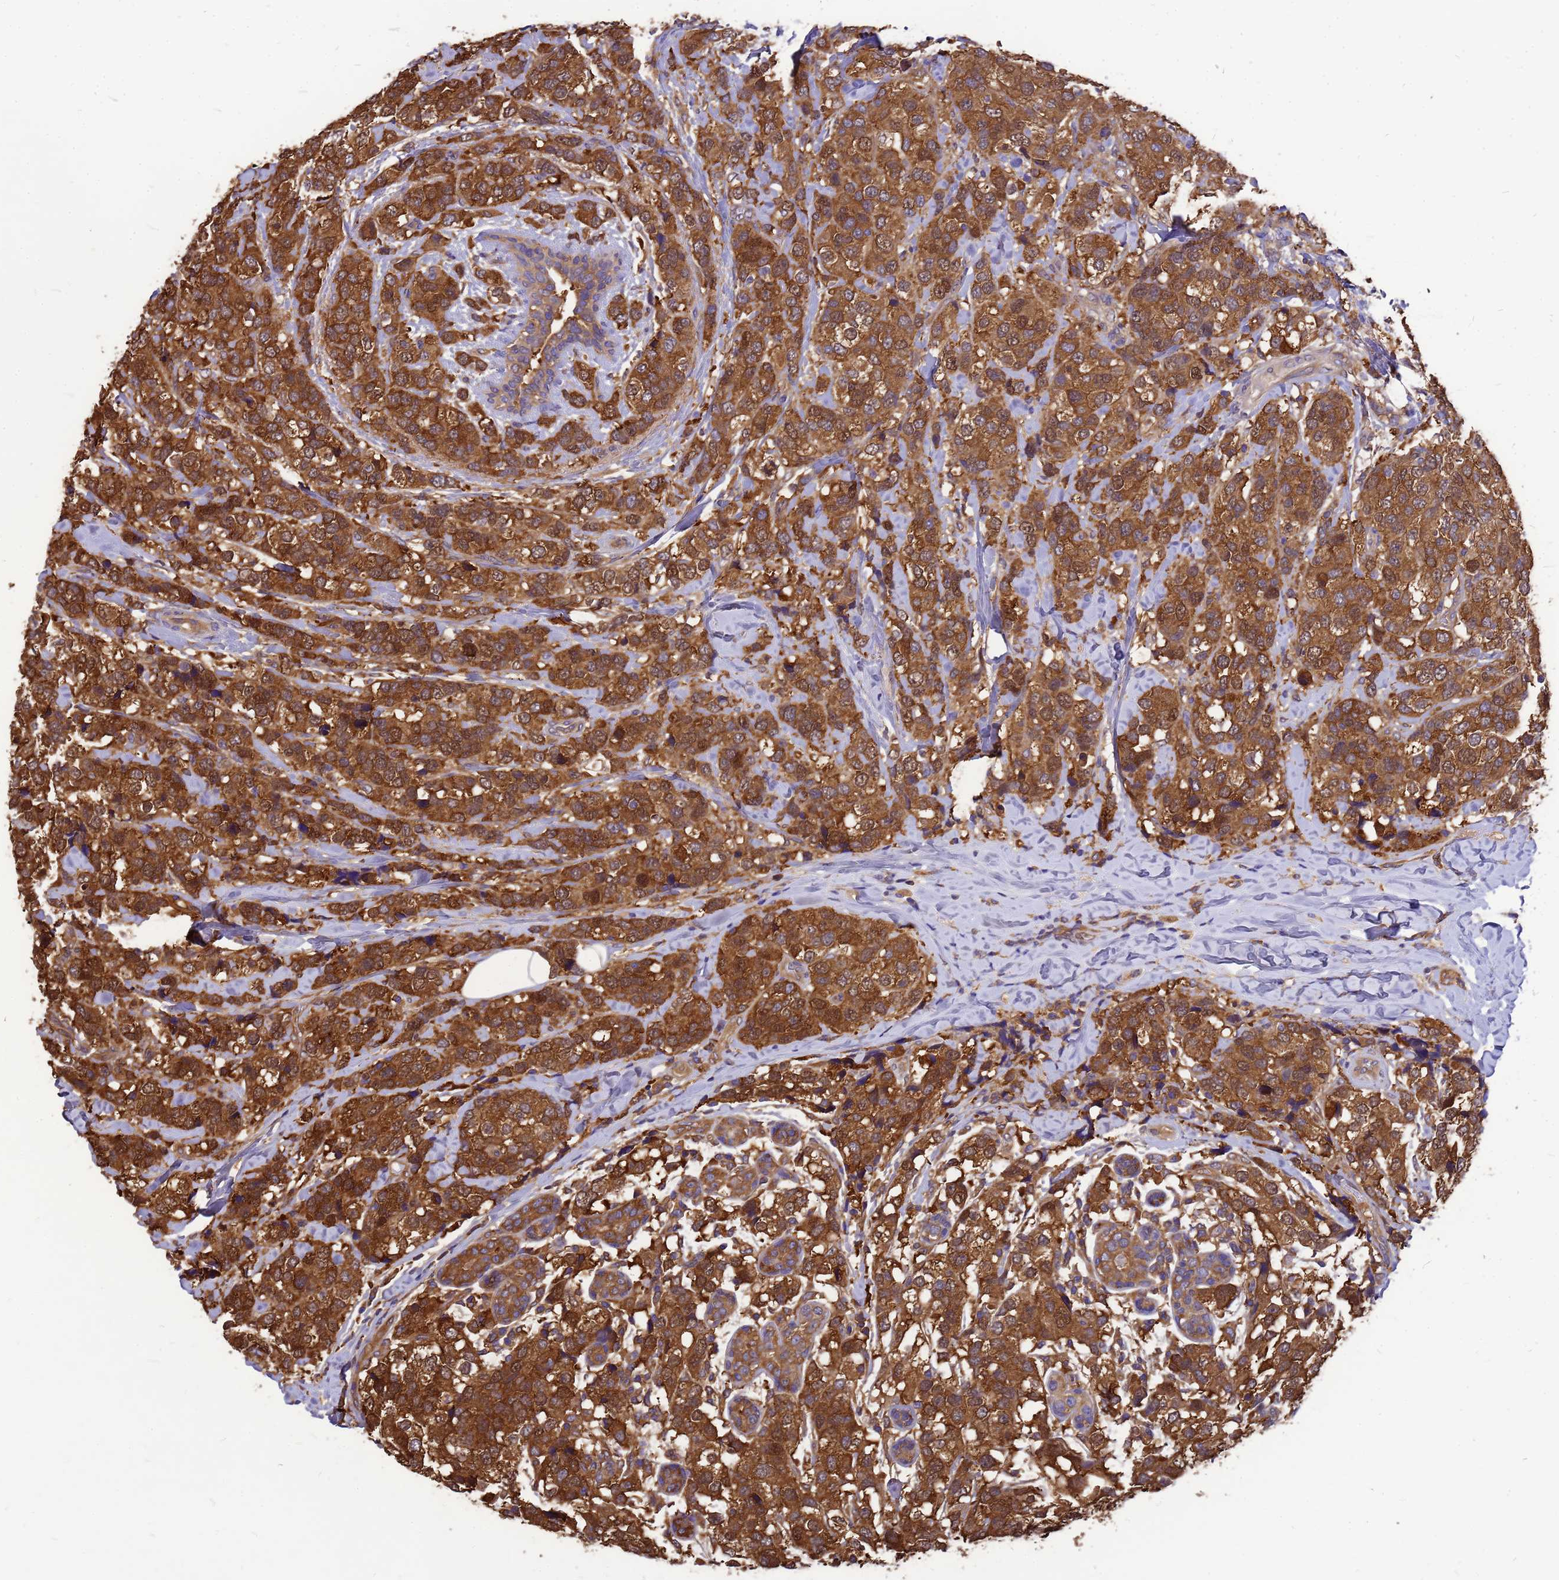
{"staining": {"intensity": "strong", "quantity": ">75%", "location": "cytoplasmic/membranous"}, "tissue": "breast cancer", "cell_type": "Tumor cells", "image_type": "cancer", "snomed": [{"axis": "morphology", "description": "Lobular carcinoma"}, {"axis": "topography", "description": "Breast"}], "caption": "Breast cancer stained for a protein (brown) shows strong cytoplasmic/membranous positive staining in approximately >75% of tumor cells.", "gene": "GID4", "patient": {"sex": "female", "age": 59}}